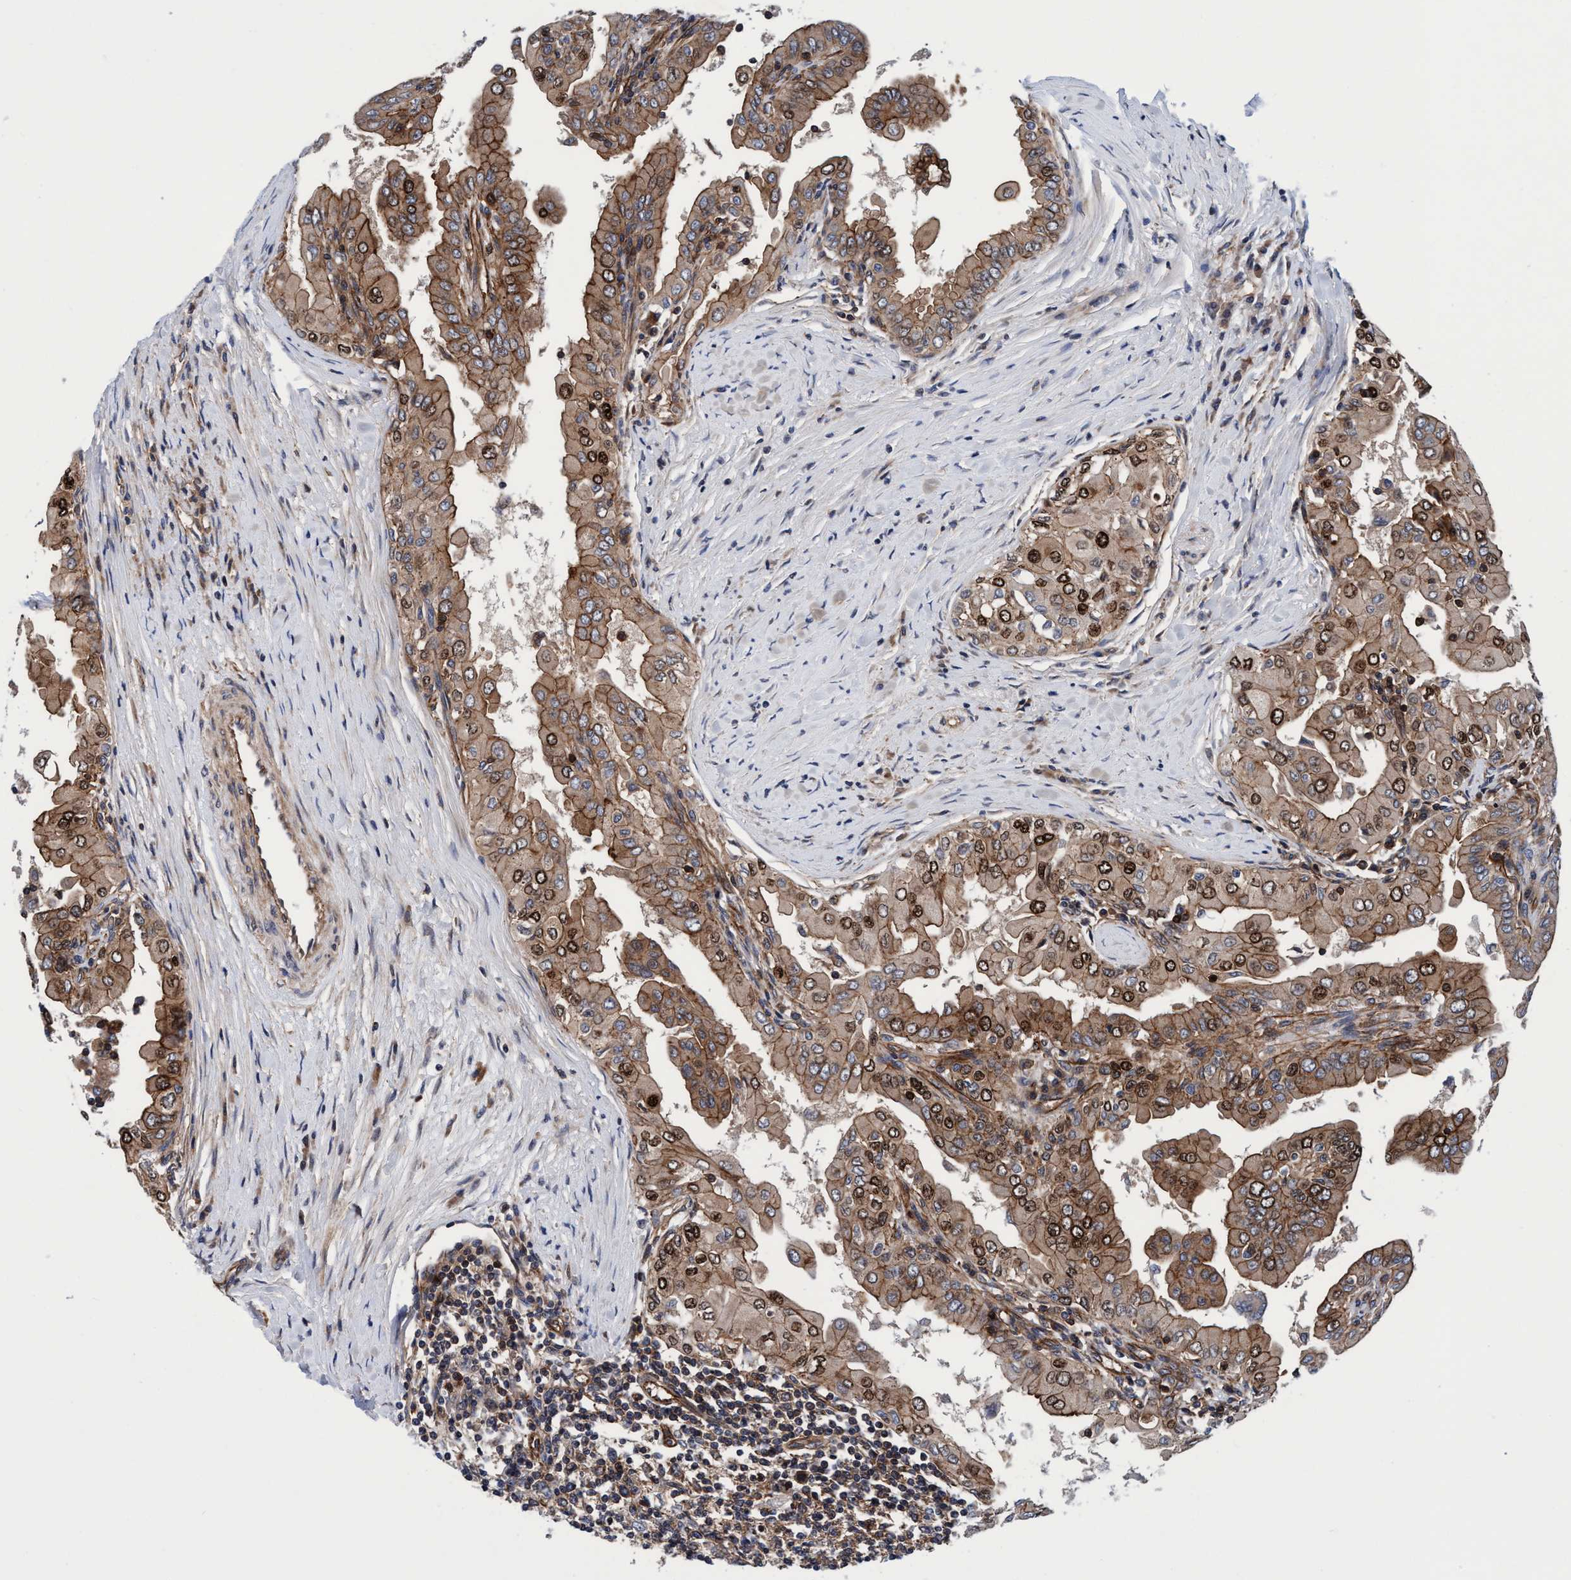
{"staining": {"intensity": "strong", "quantity": ">75%", "location": "cytoplasmic/membranous,nuclear"}, "tissue": "thyroid cancer", "cell_type": "Tumor cells", "image_type": "cancer", "snomed": [{"axis": "morphology", "description": "Papillary adenocarcinoma, NOS"}, {"axis": "topography", "description": "Thyroid gland"}], "caption": "Brown immunohistochemical staining in human thyroid cancer (papillary adenocarcinoma) exhibits strong cytoplasmic/membranous and nuclear expression in approximately >75% of tumor cells. The protein is stained brown, and the nuclei are stained in blue (DAB IHC with brightfield microscopy, high magnification).", "gene": "MCM3AP", "patient": {"sex": "male", "age": 33}}